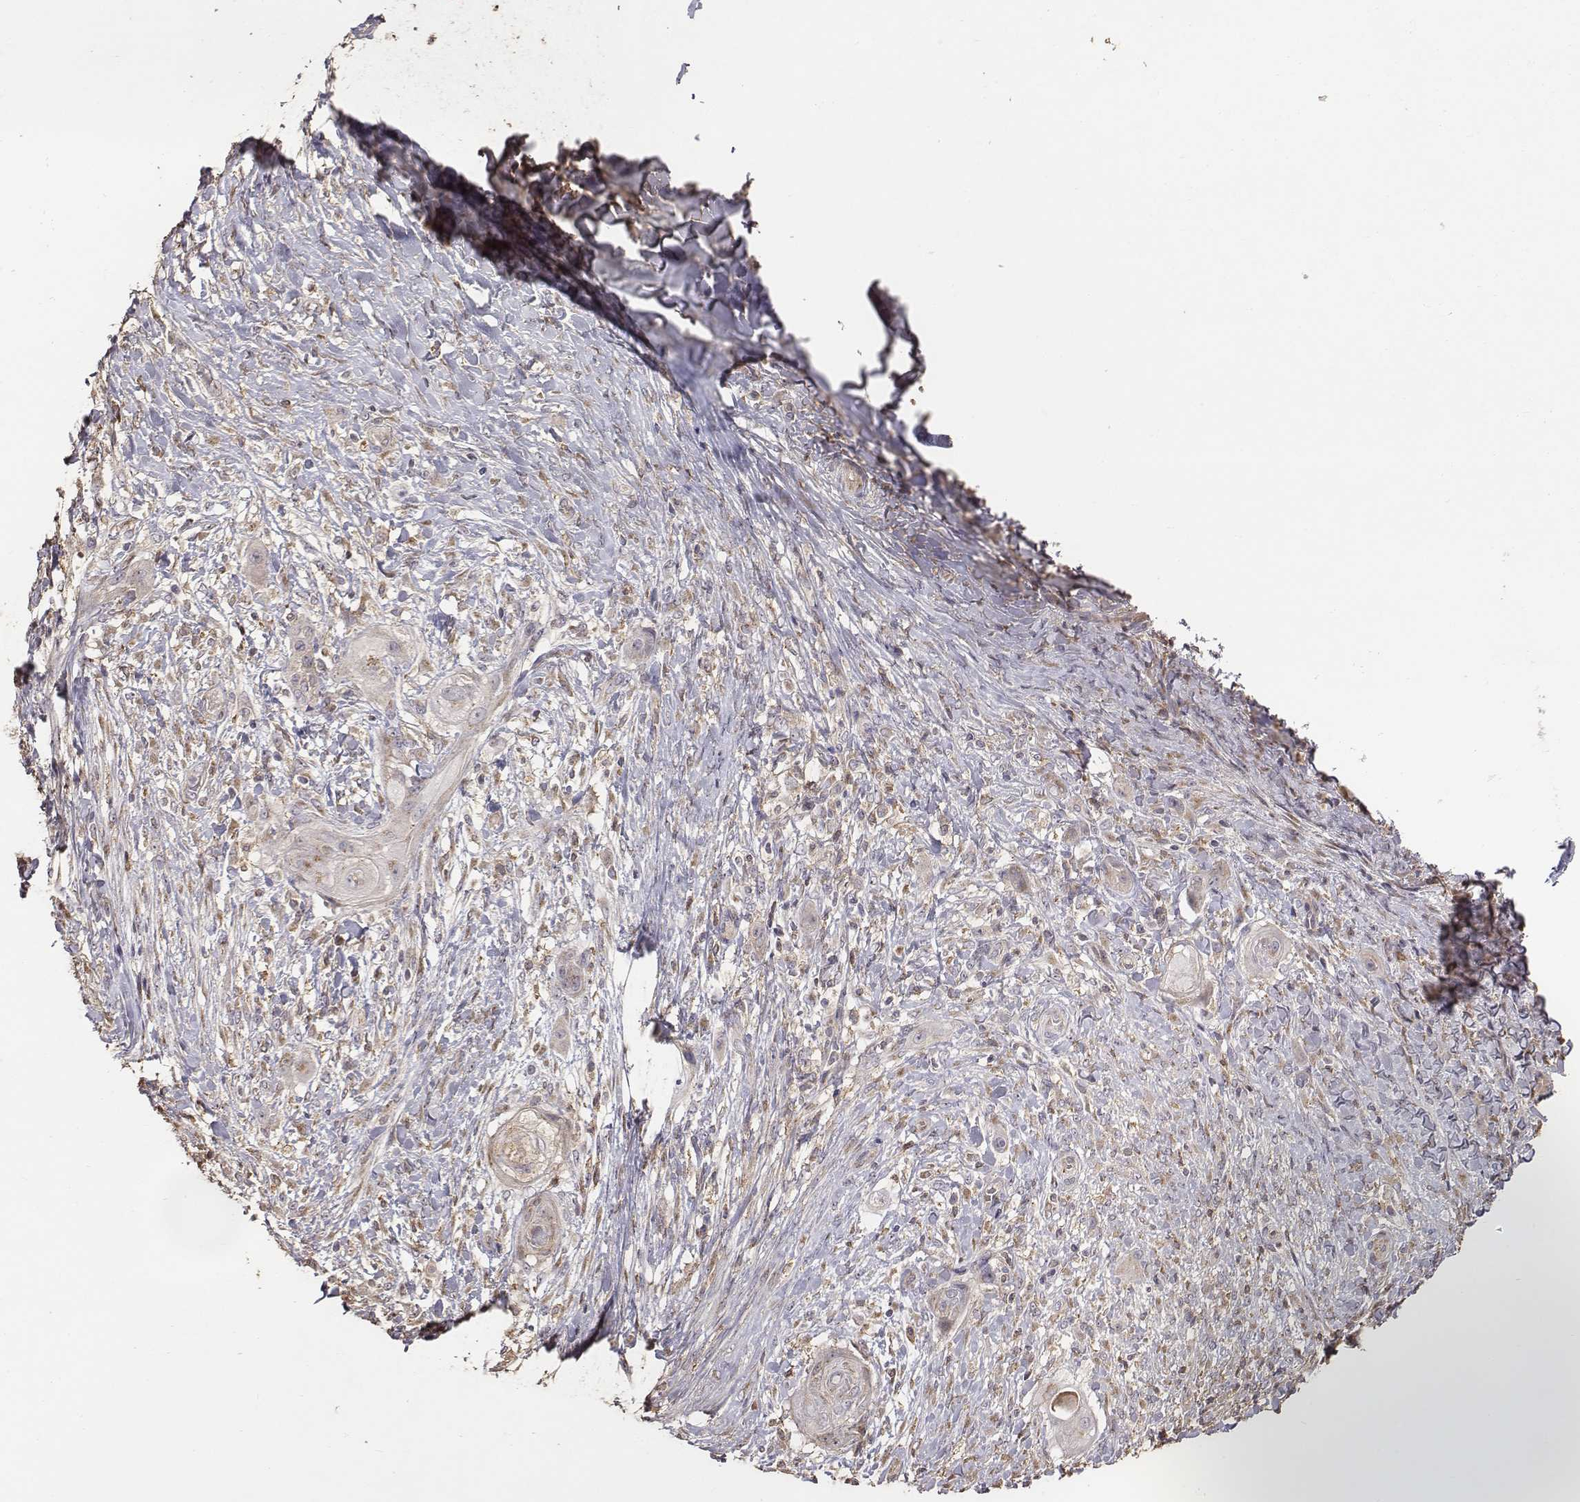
{"staining": {"intensity": "weak", "quantity": ">75%", "location": "cytoplasmic/membranous"}, "tissue": "skin cancer", "cell_type": "Tumor cells", "image_type": "cancer", "snomed": [{"axis": "morphology", "description": "Squamous cell carcinoma, NOS"}, {"axis": "topography", "description": "Skin"}], "caption": "This is a micrograph of immunohistochemistry (IHC) staining of skin cancer, which shows weak expression in the cytoplasmic/membranous of tumor cells.", "gene": "AP1B1", "patient": {"sex": "male", "age": 62}}